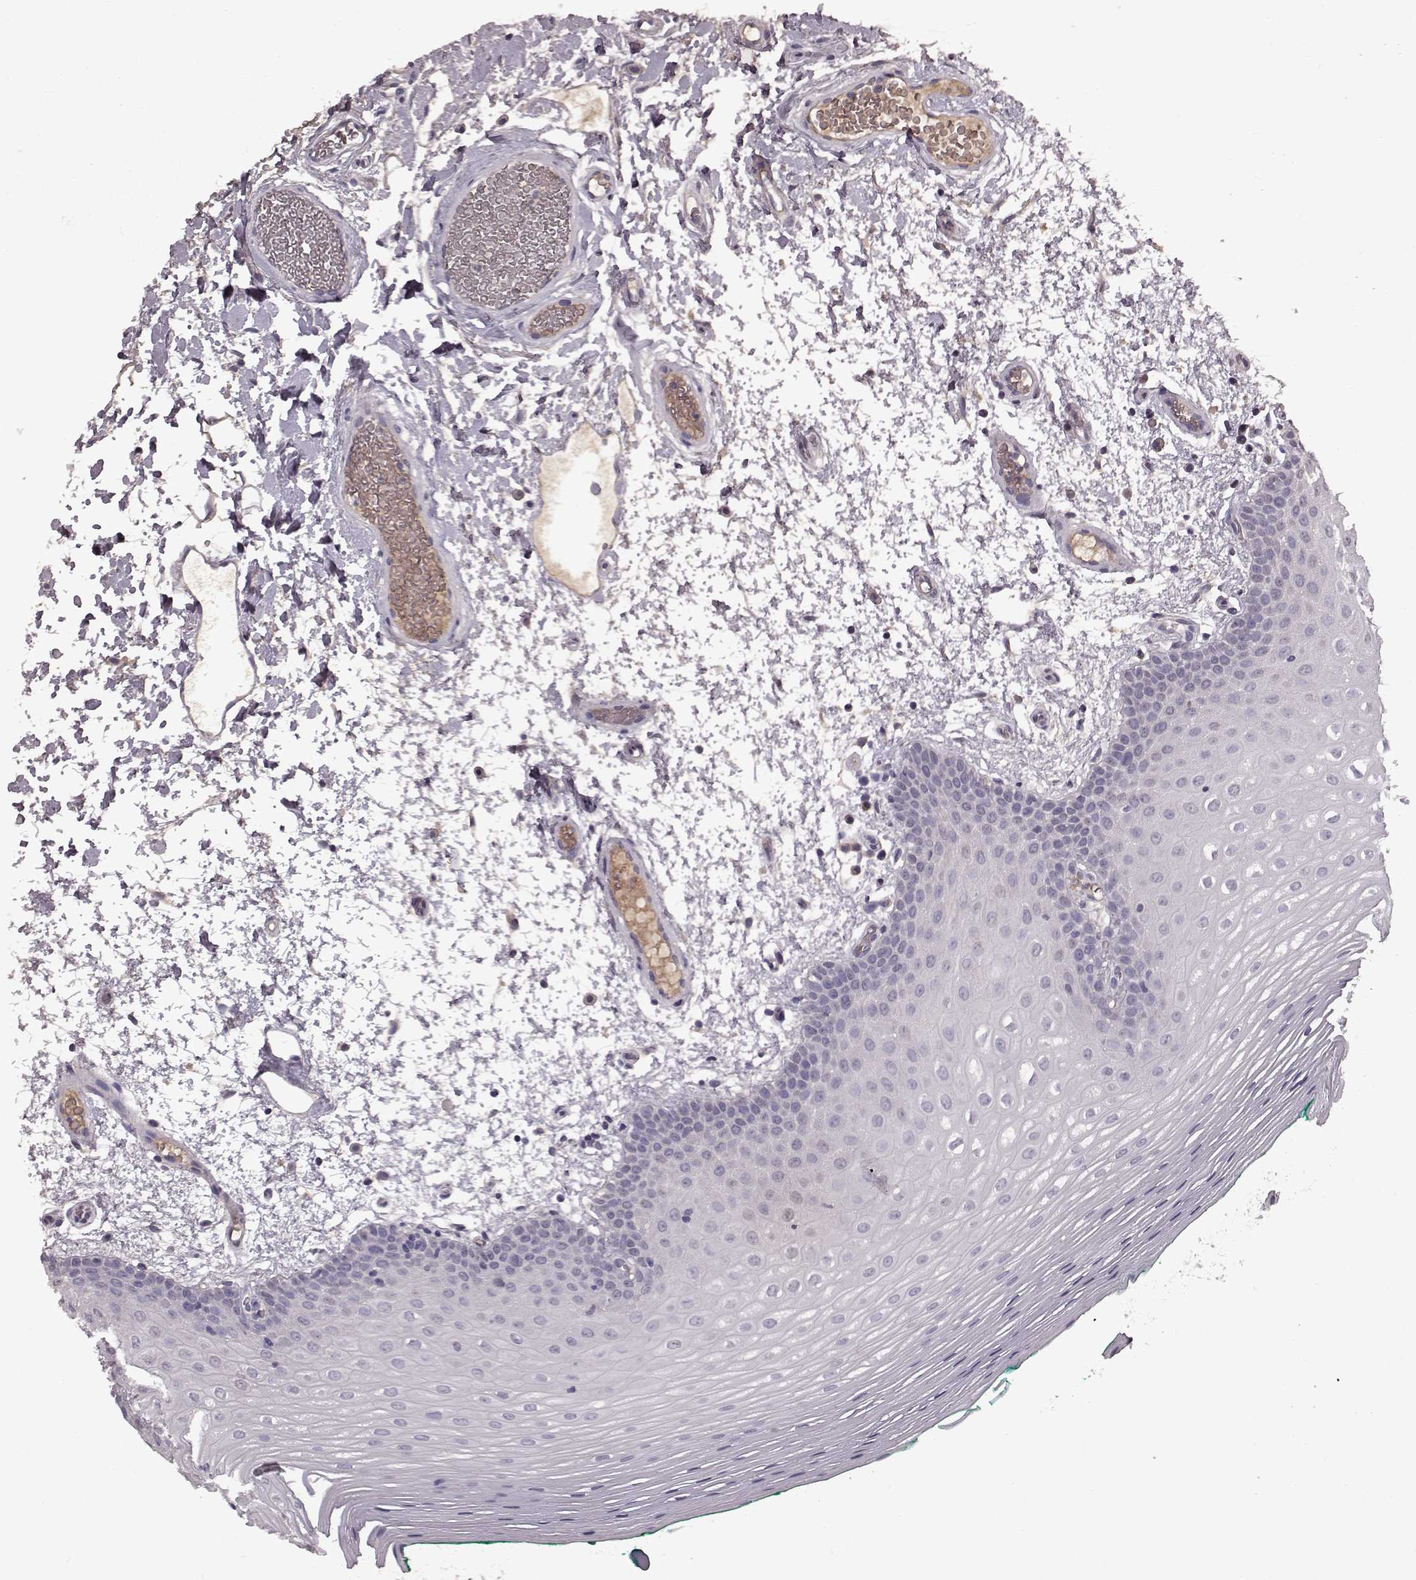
{"staining": {"intensity": "negative", "quantity": "none", "location": "none"}, "tissue": "oral mucosa", "cell_type": "Squamous epithelial cells", "image_type": "normal", "snomed": [{"axis": "morphology", "description": "Normal tissue, NOS"}, {"axis": "morphology", "description": "Squamous cell carcinoma, NOS"}, {"axis": "topography", "description": "Oral tissue"}, {"axis": "topography", "description": "Head-Neck"}], "caption": "This is an immunohistochemistry histopathology image of normal human oral mucosa. There is no expression in squamous epithelial cells.", "gene": "FRRS1L", "patient": {"sex": "male", "age": 78}}